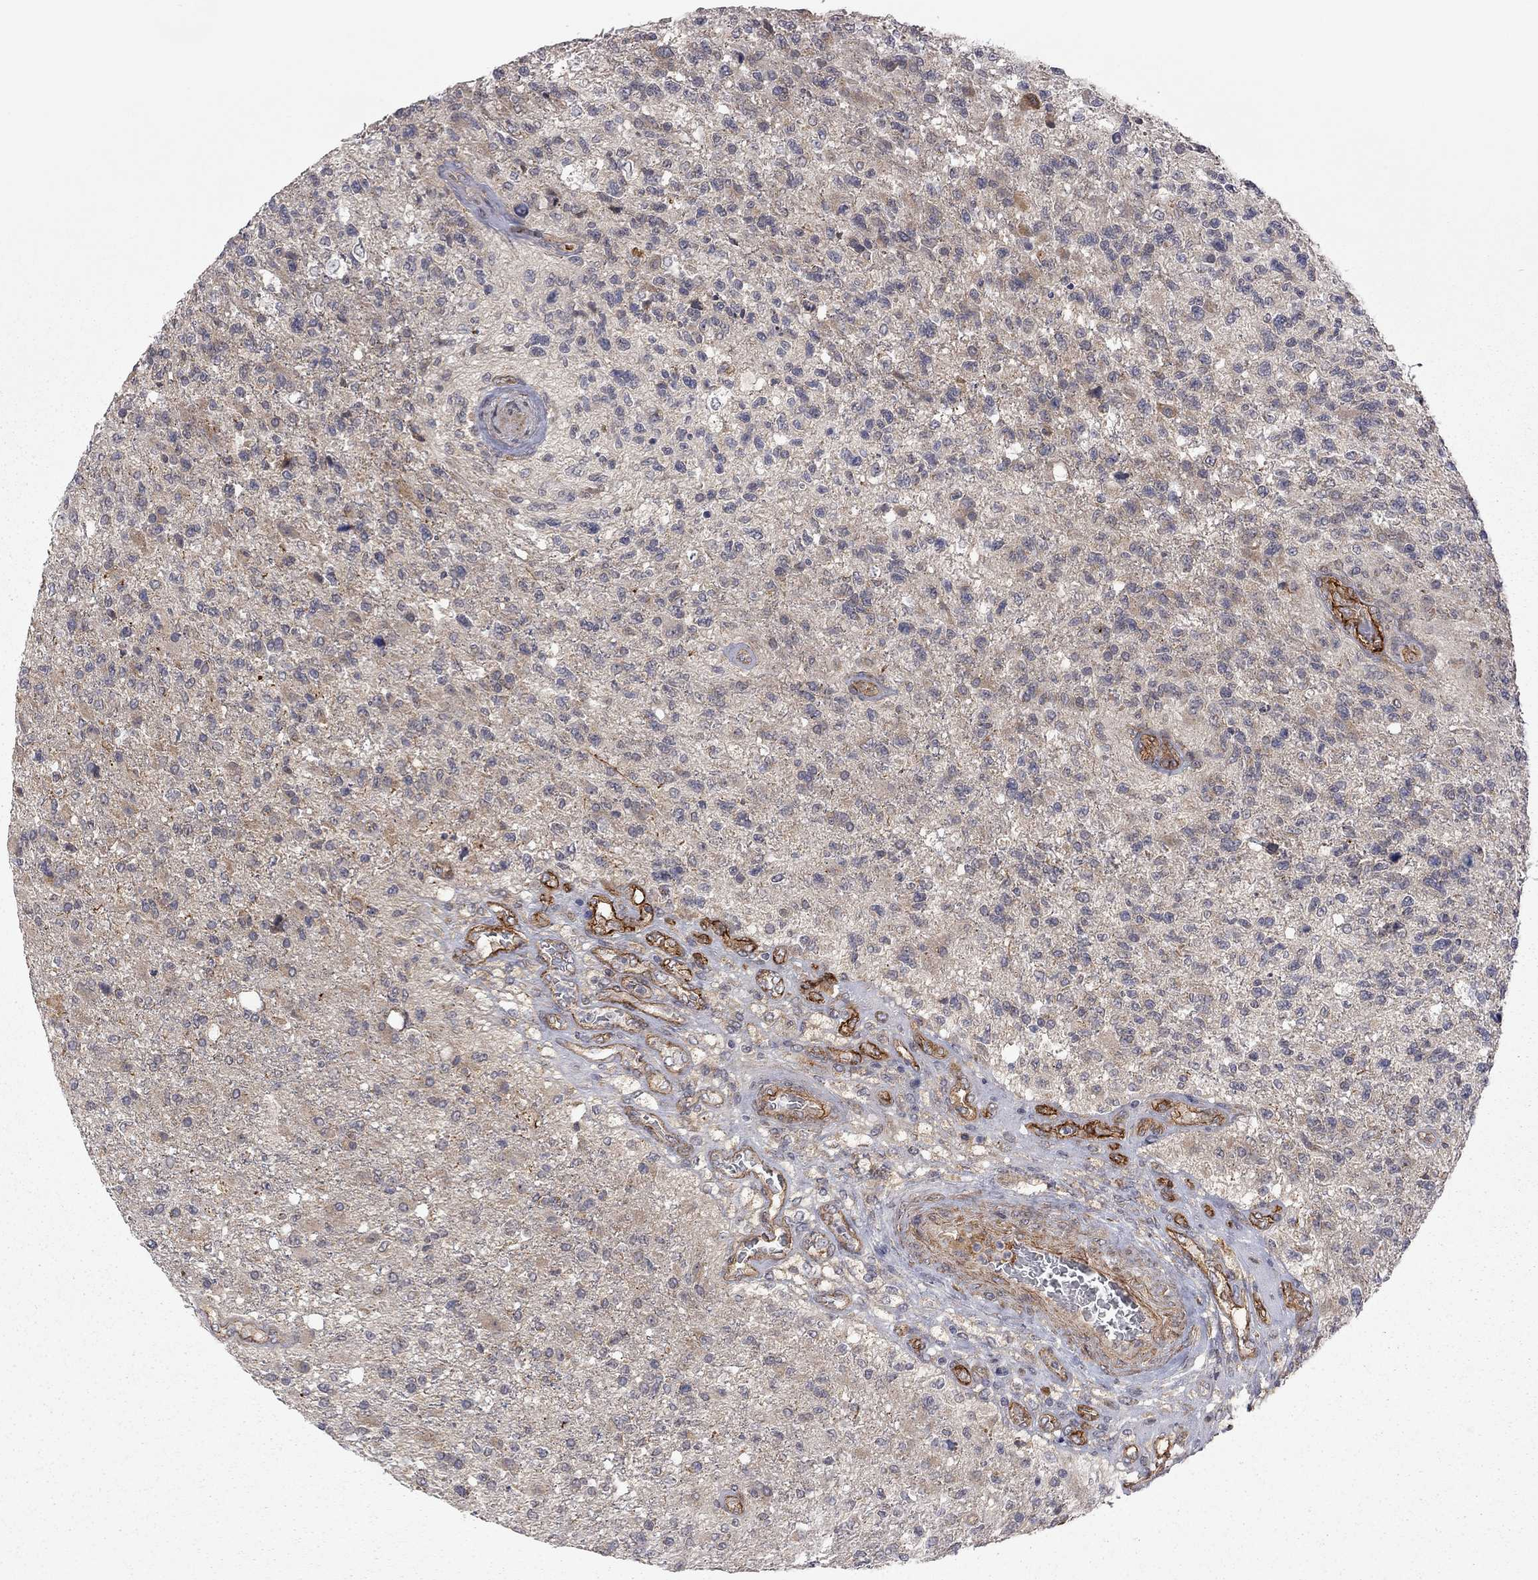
{"staining": {"intensity": "negative", "quantity": "none", "location": "none"}, "tissue": "glioma", "cell_type": "Tumor cells", "image_type": "cancer", "snomed": [{"axis": "morphology", "description": "Glioma, malignant, High grade"}, {"axis": "topography", "description": "Brain"}], "caption": "High magnification brightfield microscopy of malignant glioma (high-grade) stained with DAB (3,3'-diaminobenzidine) (brown) and counterstained with hematoxylin (blue): tumor cells show no significant positivity.", "gene": "EXOC3L2", "patient": {"sex": "male", "age": 56}}